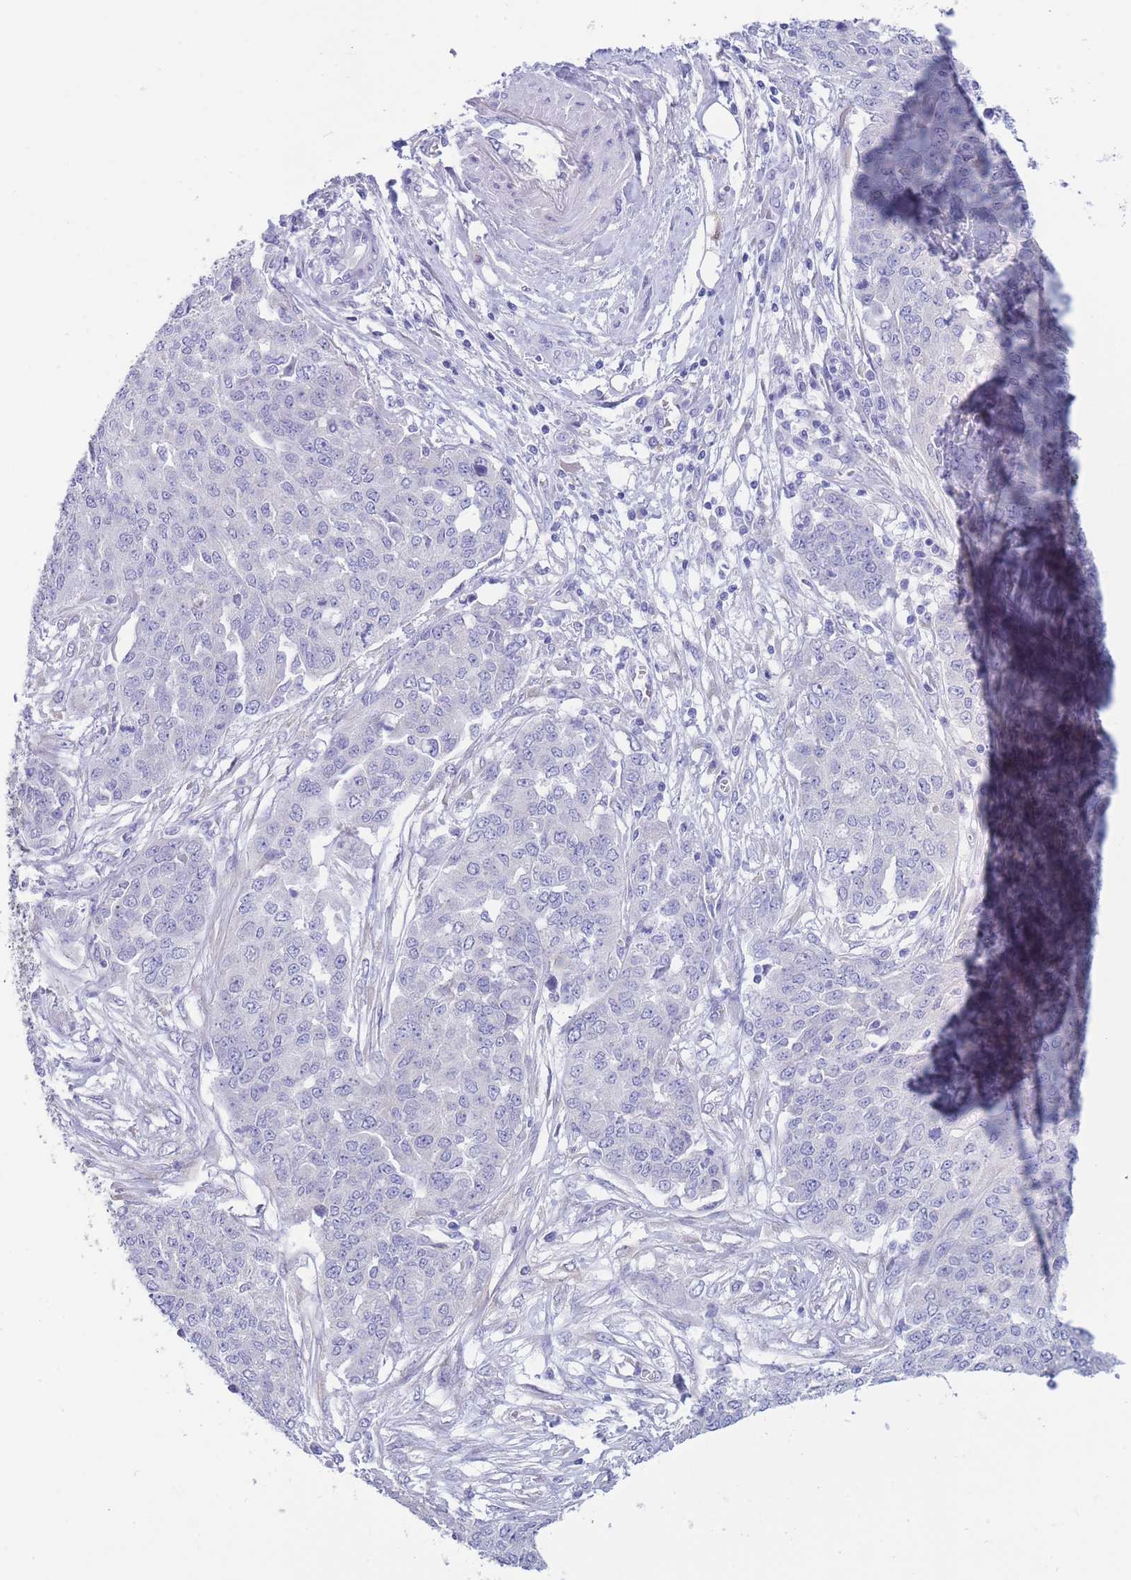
{"staining": {"intensity": "negative", "quantity": "none", "location": "none"}, "tissue": "ovarian cancer", "cell_type": "Tumor cells", "image_type": "cancer", "snomed": [{"axis": "morphology", "description": "Cystadenocarcinoma, serous, NOS"}, {"axis": "topography", "description": "Soft tissue"}, {"axis": "topography", "description": "Ovary"}], "caption": "High power microscopy micrograph of an IHC micrograph of ovarian serous cystadenocarcinoma, revealing no significant staining in tumor cells. (Stains: DAB immunohistochemistry (IHC) with hematoxylin counter stain, Microscopy: brightfield microscopy at high magnification).", "gene": "PCDHB3", "patient": {"sex": "female", "age": 57}}